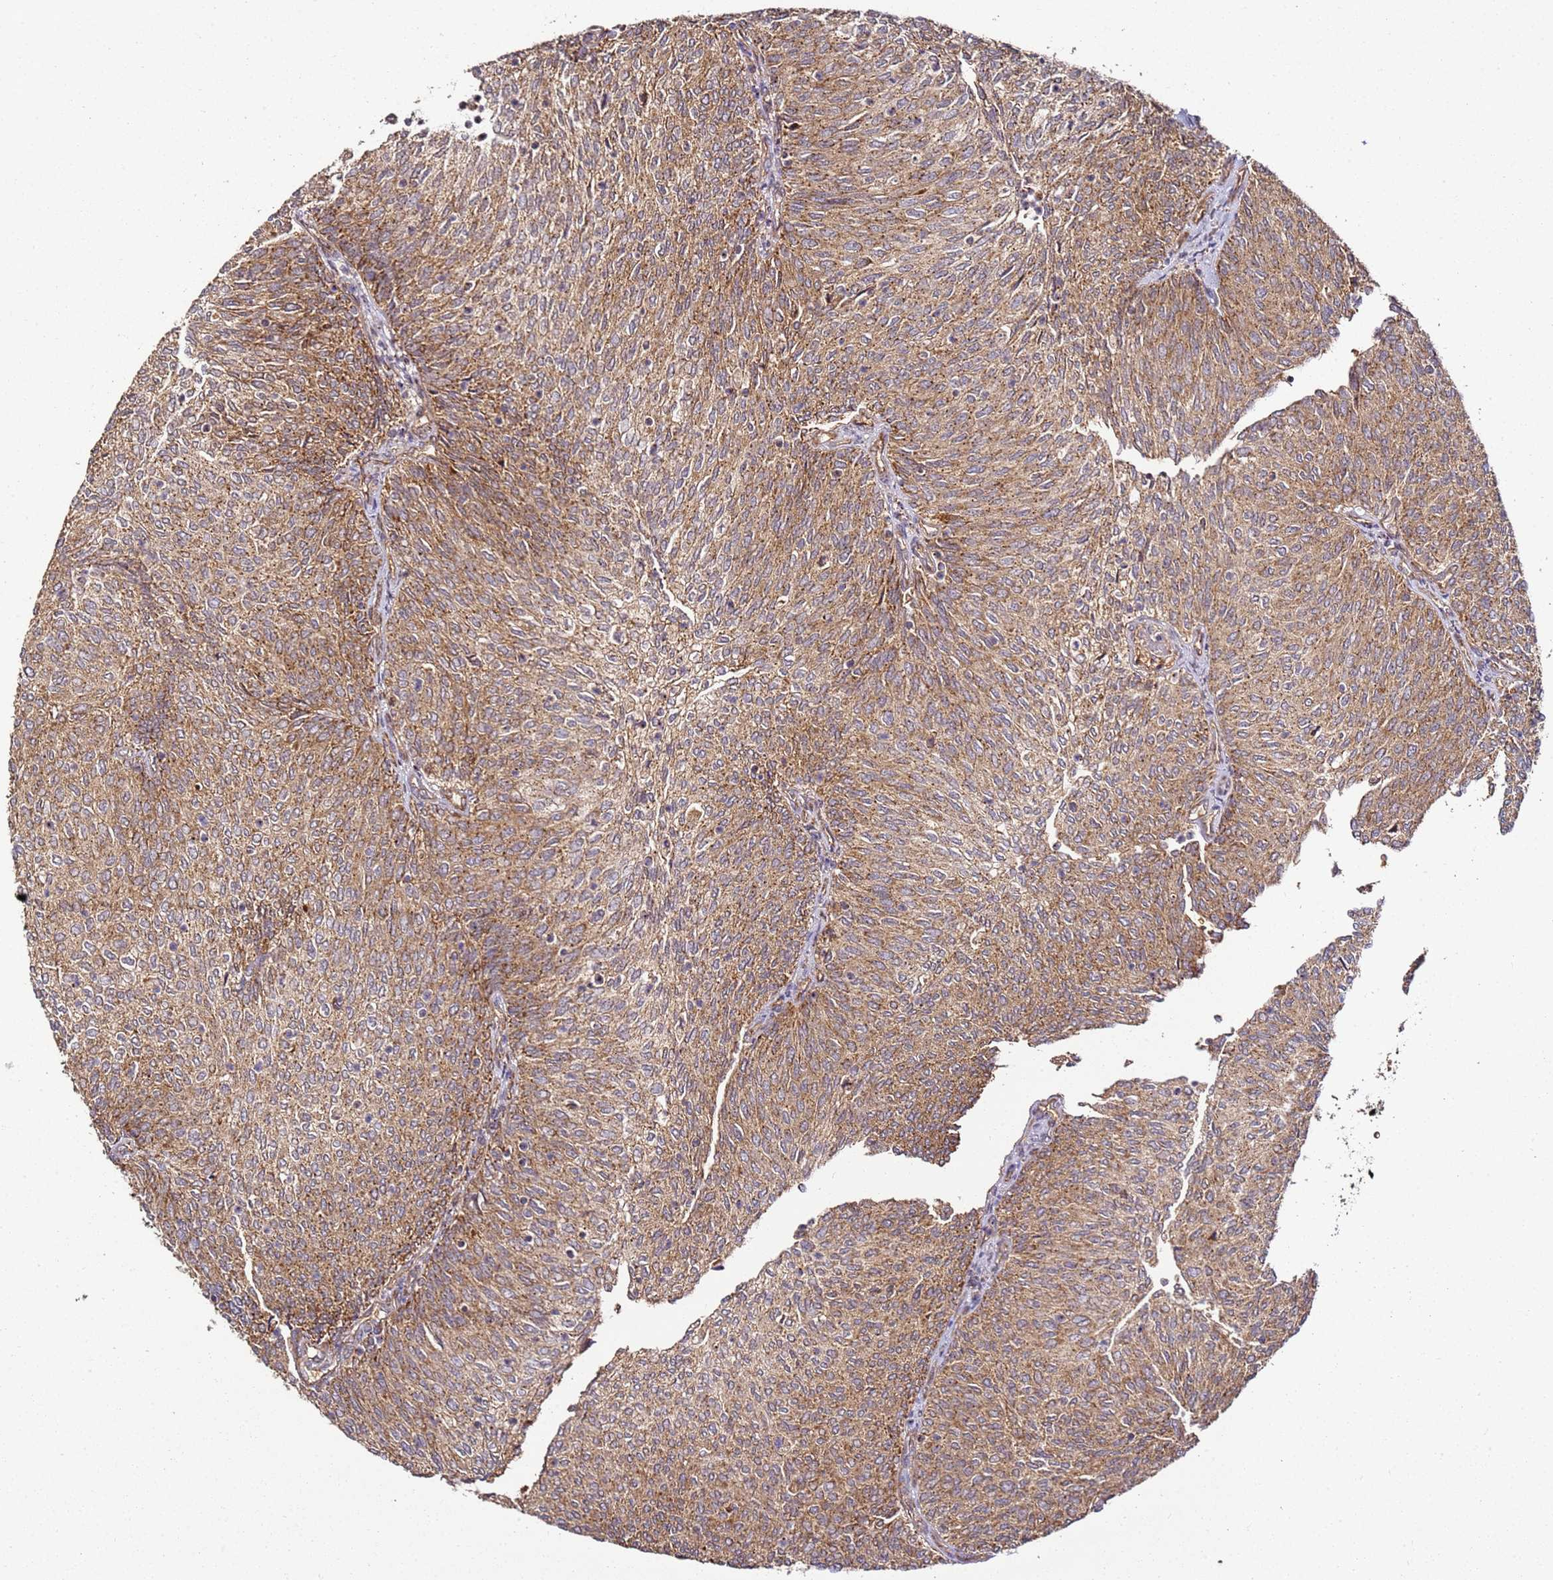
{"staining": {"intensity": "strong", "quantity": ">75%", "location": "cytoplasmic/membranous"}, "tissue": "urothelial cancer", "cell_type": "Tumor cells", "image_type": "cancer", "snomed": [{"axis": "morphology", "description": "Urothelial carcinoma, High grade"}, {"axis": "topography", "description": "Urinary bladder"}], "caption": "High-magnification brightfield microscopy of urothelial cancer stained with DAB (brown) and counterstained with hematoxylin (blue). tumor cells exhibit strong cytoplasmic/membranous staining is seen in approximately>75% of cells.", "gene": "TM2D2", "patient": {"sex": "female", "age": 79}}